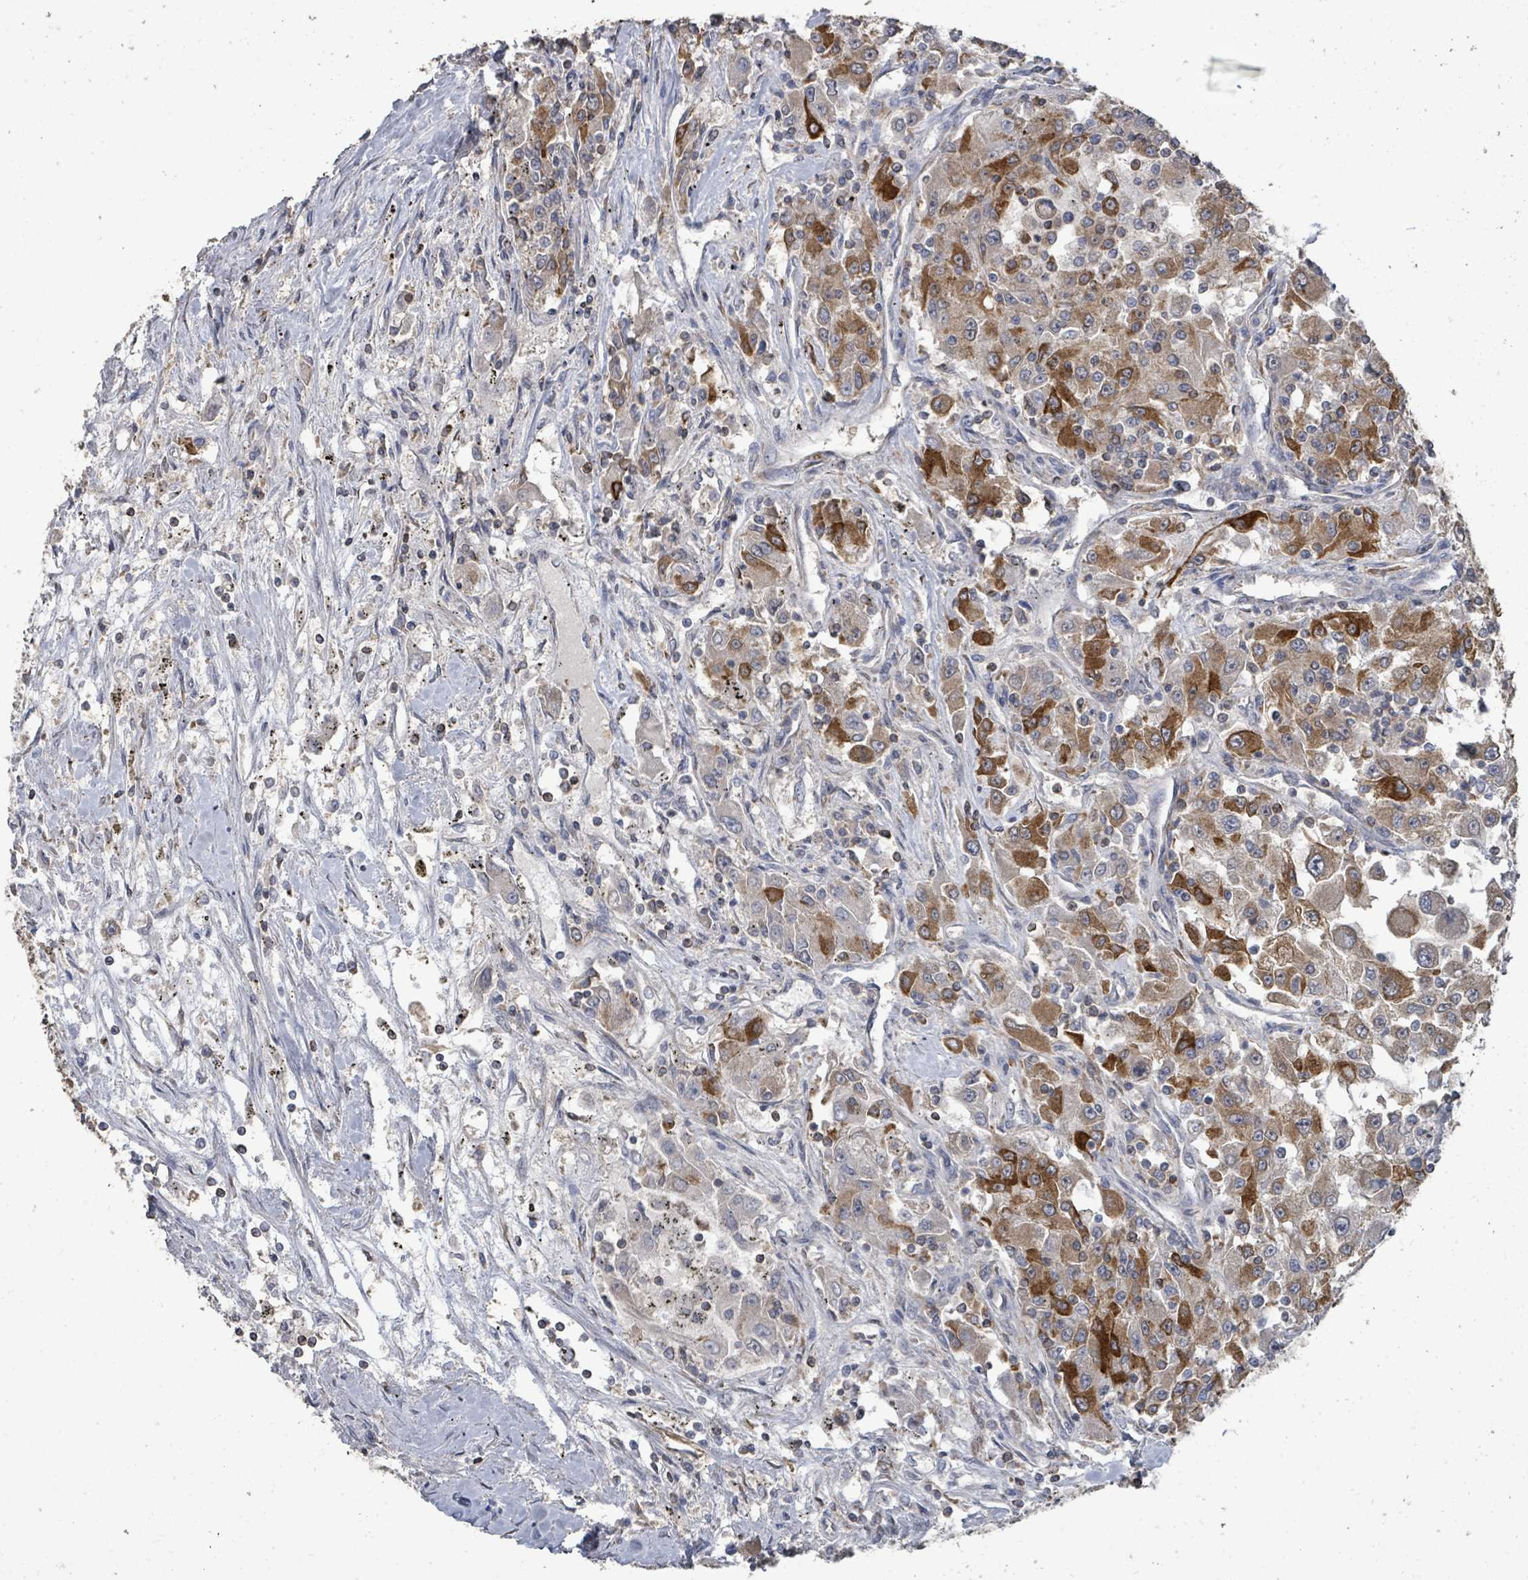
{"staining": {"intensity": "strong", "quantity": "25%-75%", "location": "cytoplasmic/membranous"}, "tissue": "renal cancer", "cell_type": "Tumor cells", "image_type": "cancer", "snomed": [{"axis": "morphology", "description": "Adenocarcinoma, NOS"}, {"axis": "topography", "description": "Kidney"}], "caption": "Adenocarcinoma (renal) was stained to show a protein in brown. There is high levels of strong cytoplasmic/membranous expression in approximately 25%-75% of tumor cells.", "gene": "SLC9A7", "patient": {"sex": "female", "age": 67}}